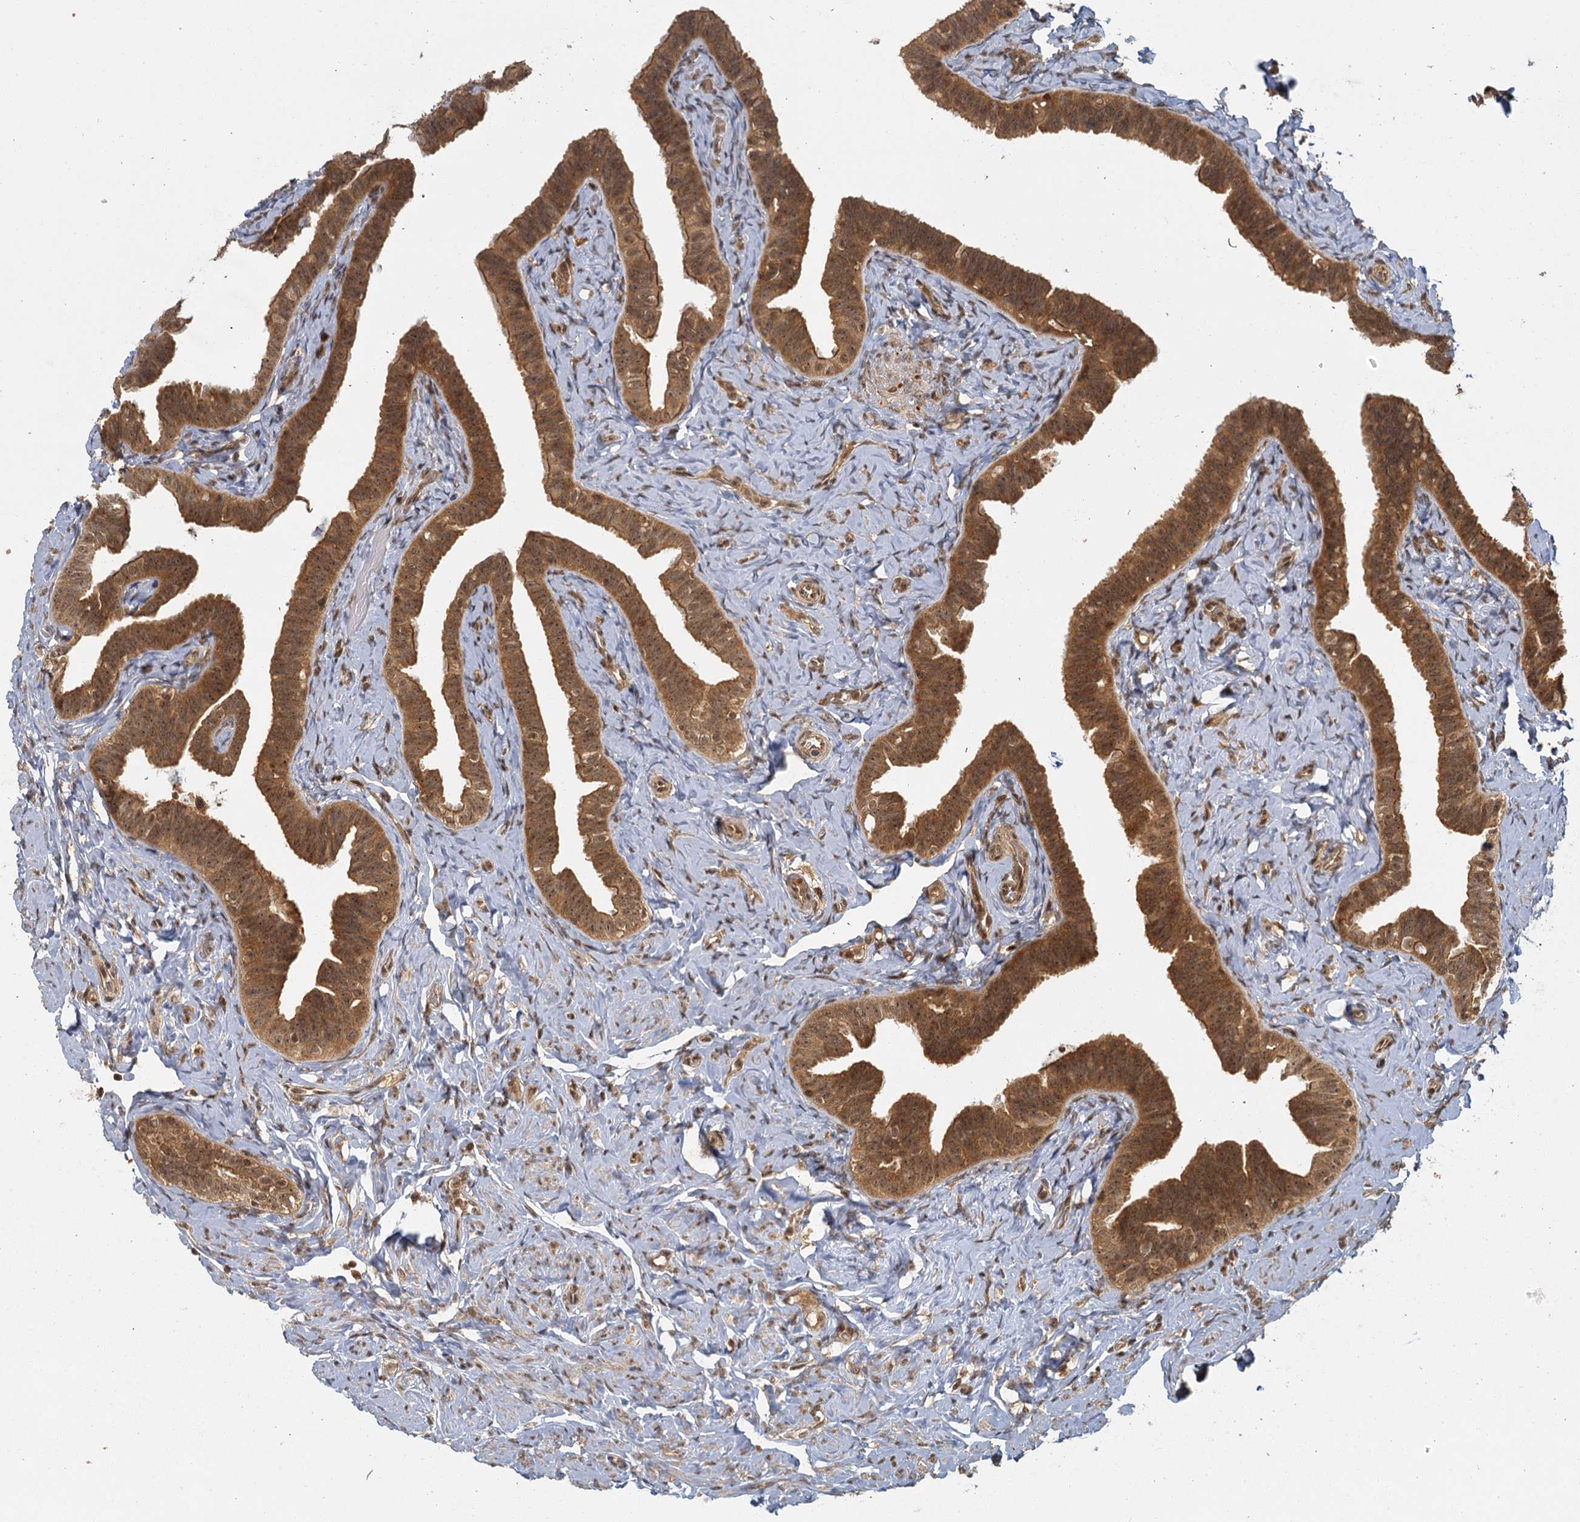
{"staining": {"intensity": "moderate", "quantity": ">75%", "location": "cytoplasmic/membranous,nuclear"}, "tissue": "fallopian tube", "cell_type": "Glandular cells", "image_type": "normal", "snomed": [{"axis": "morphology", "description": "Normal tissue, NOS"}, {"axis": "topography", "description": "Fallopian tube"}], "caption": "Immunohistochemical staining of unremarkable fallopian tube exhibits moderate cytoplasmic/membranous,nuclear protein staining in approximately >75% of glandular cells.", "gene": "ZNF549", "patient": {"sex": "female", "age": 39}}